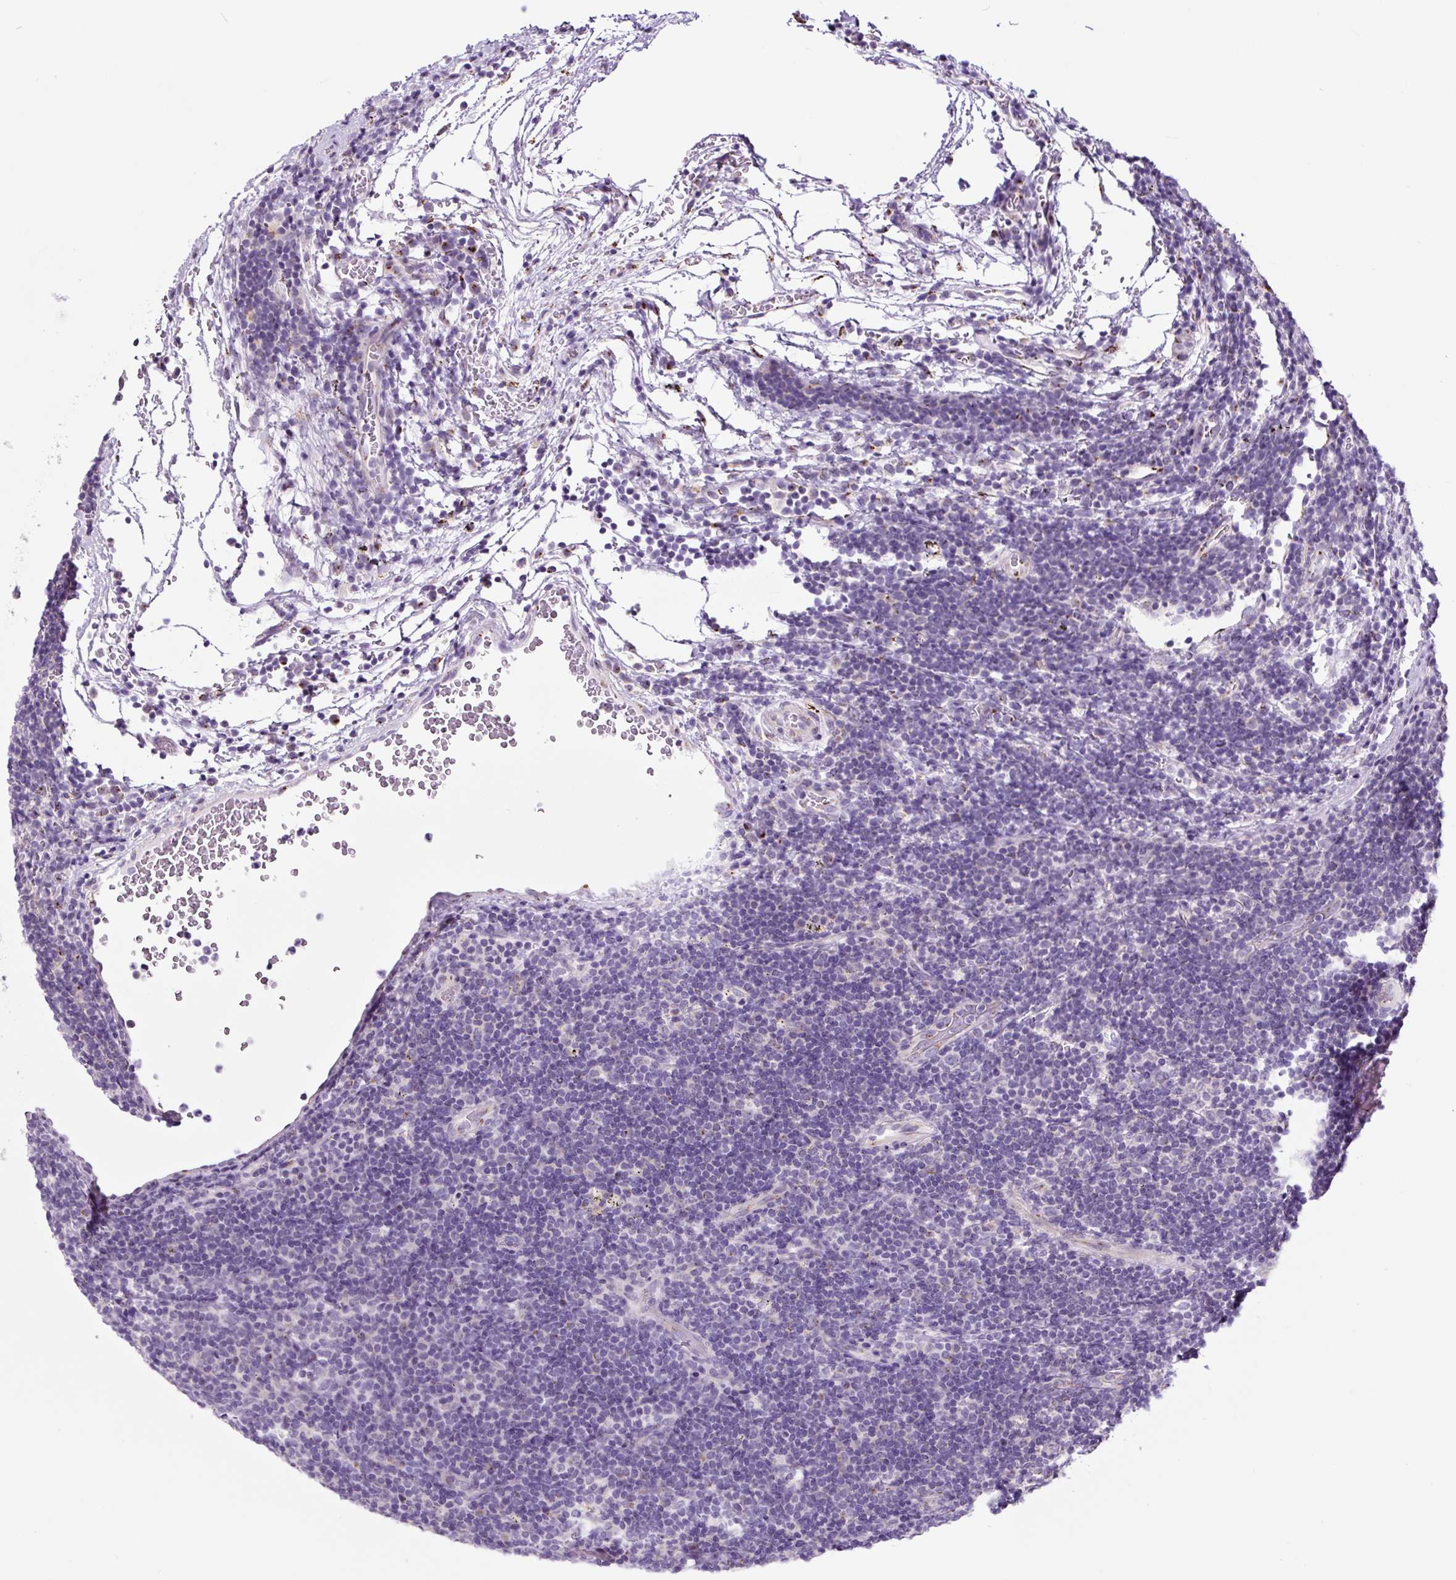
{"staining": {"intensity": "negative", "quantity": "none", "location": "none"}, "tissue": "lymphoma", "cell_type": "Tumor cells", "image_type": "cancer", "snomed": [{"axis": "morphology", "description": "Hodgkin's disease, NOS"}, {"axis": "topography", "description": "Lymph node"}], "caption": "The photomicrograph demonstrates no staining of tumor cells in lymphoma.", "gene": "GORASP1", "patient": {"sex": "female", "age": 57}}